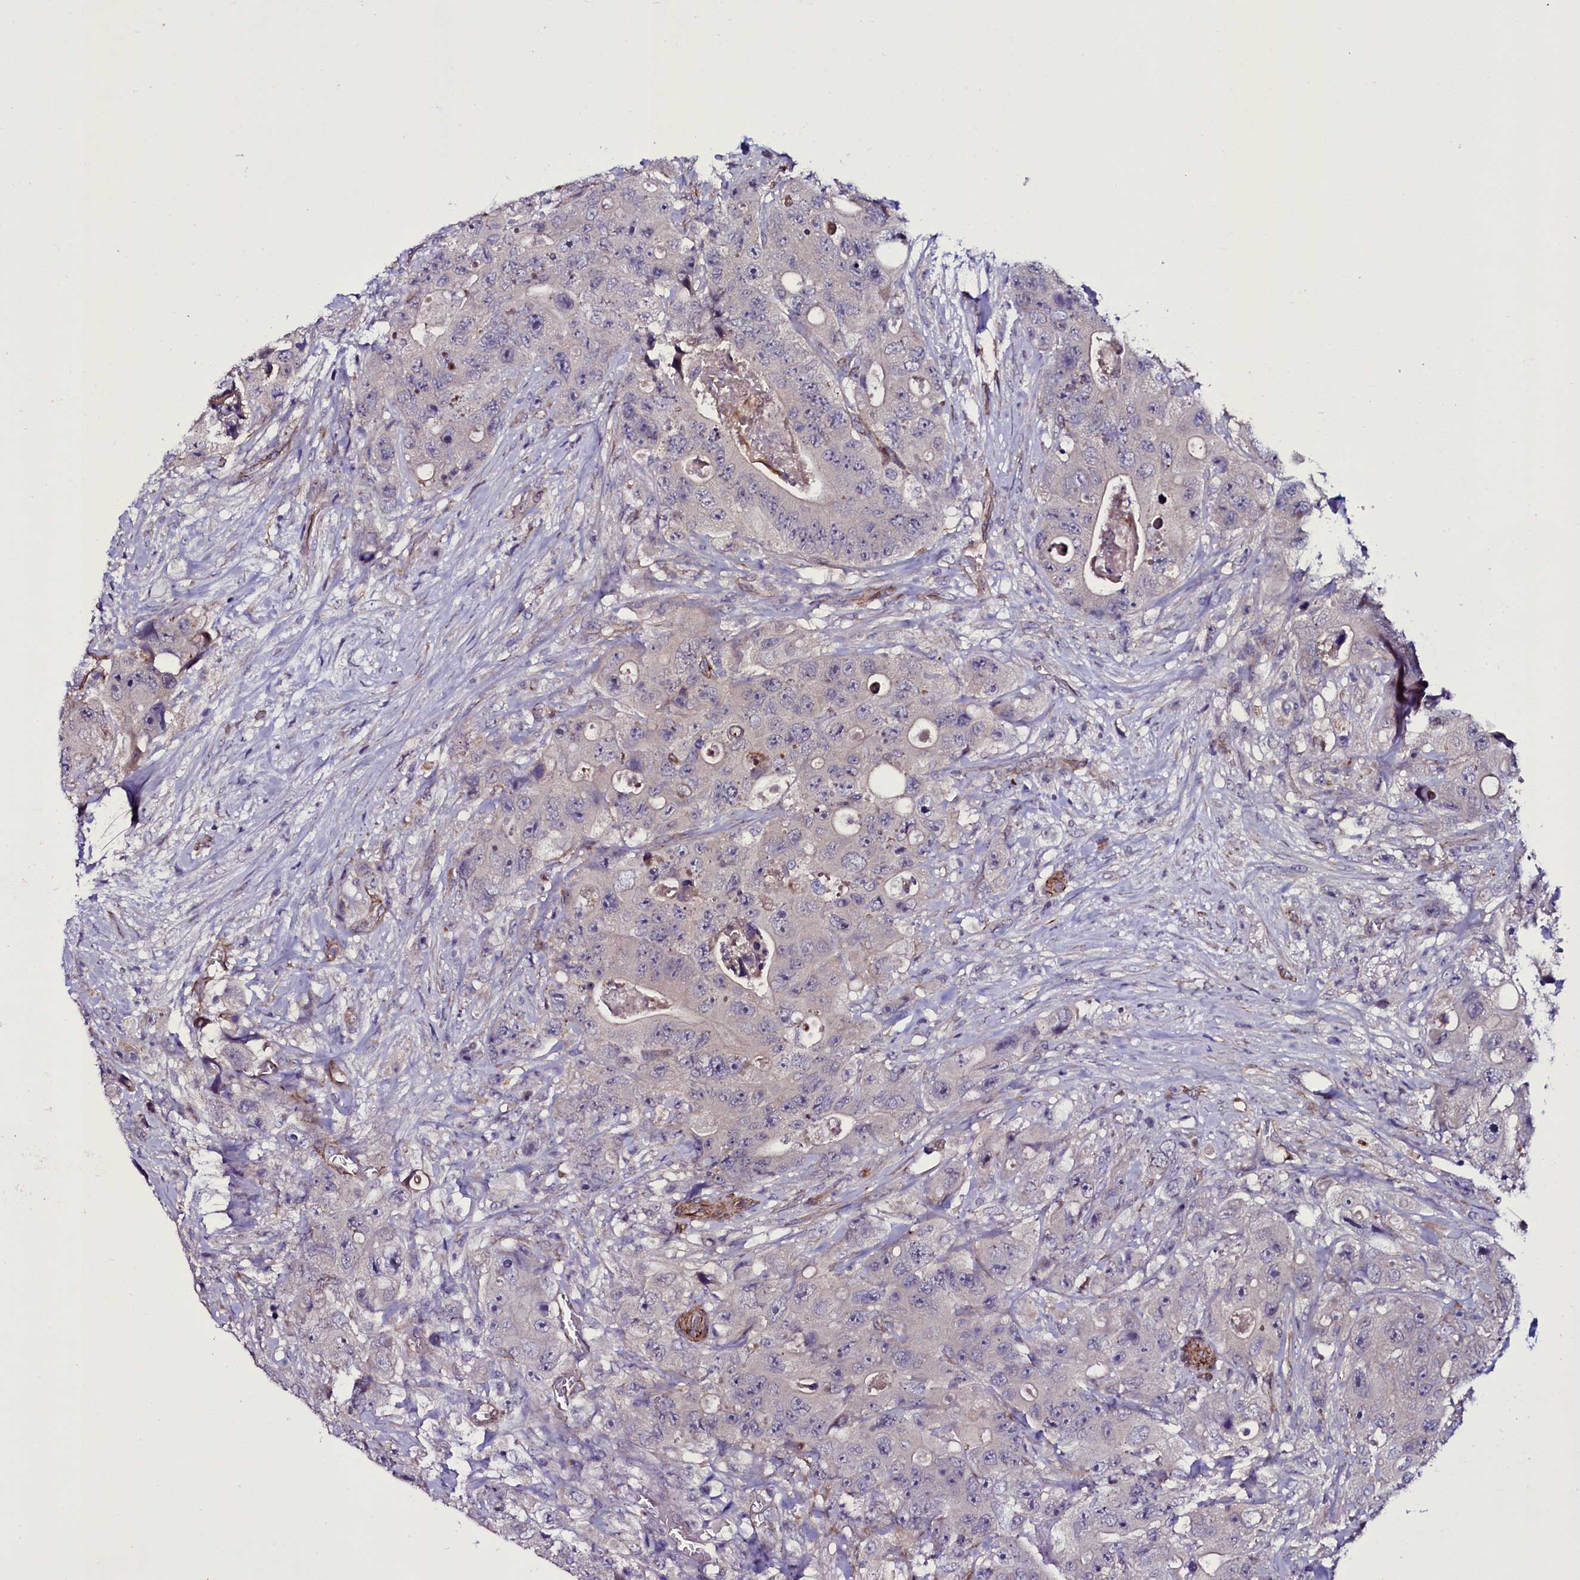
{"staining": {"intensity": "negative", "quantity": "none", "location": "none"}, "tissue": "colorectal cancer", "cell_type": "Tumor cells", "image_type": "cancer", "snomed": [{"axis": "morphology", "description": "Adenocarcinoma, NOS"}, {"axis": "topography", "description": "Colon"}], "caption": "A photomicrograph of adenocarcinoma (colorectal) stained for a protein exhibits no brown staining in tumor cells.", "gene": "MEX3C", "patient": {"sex": "female", "age": 46}}